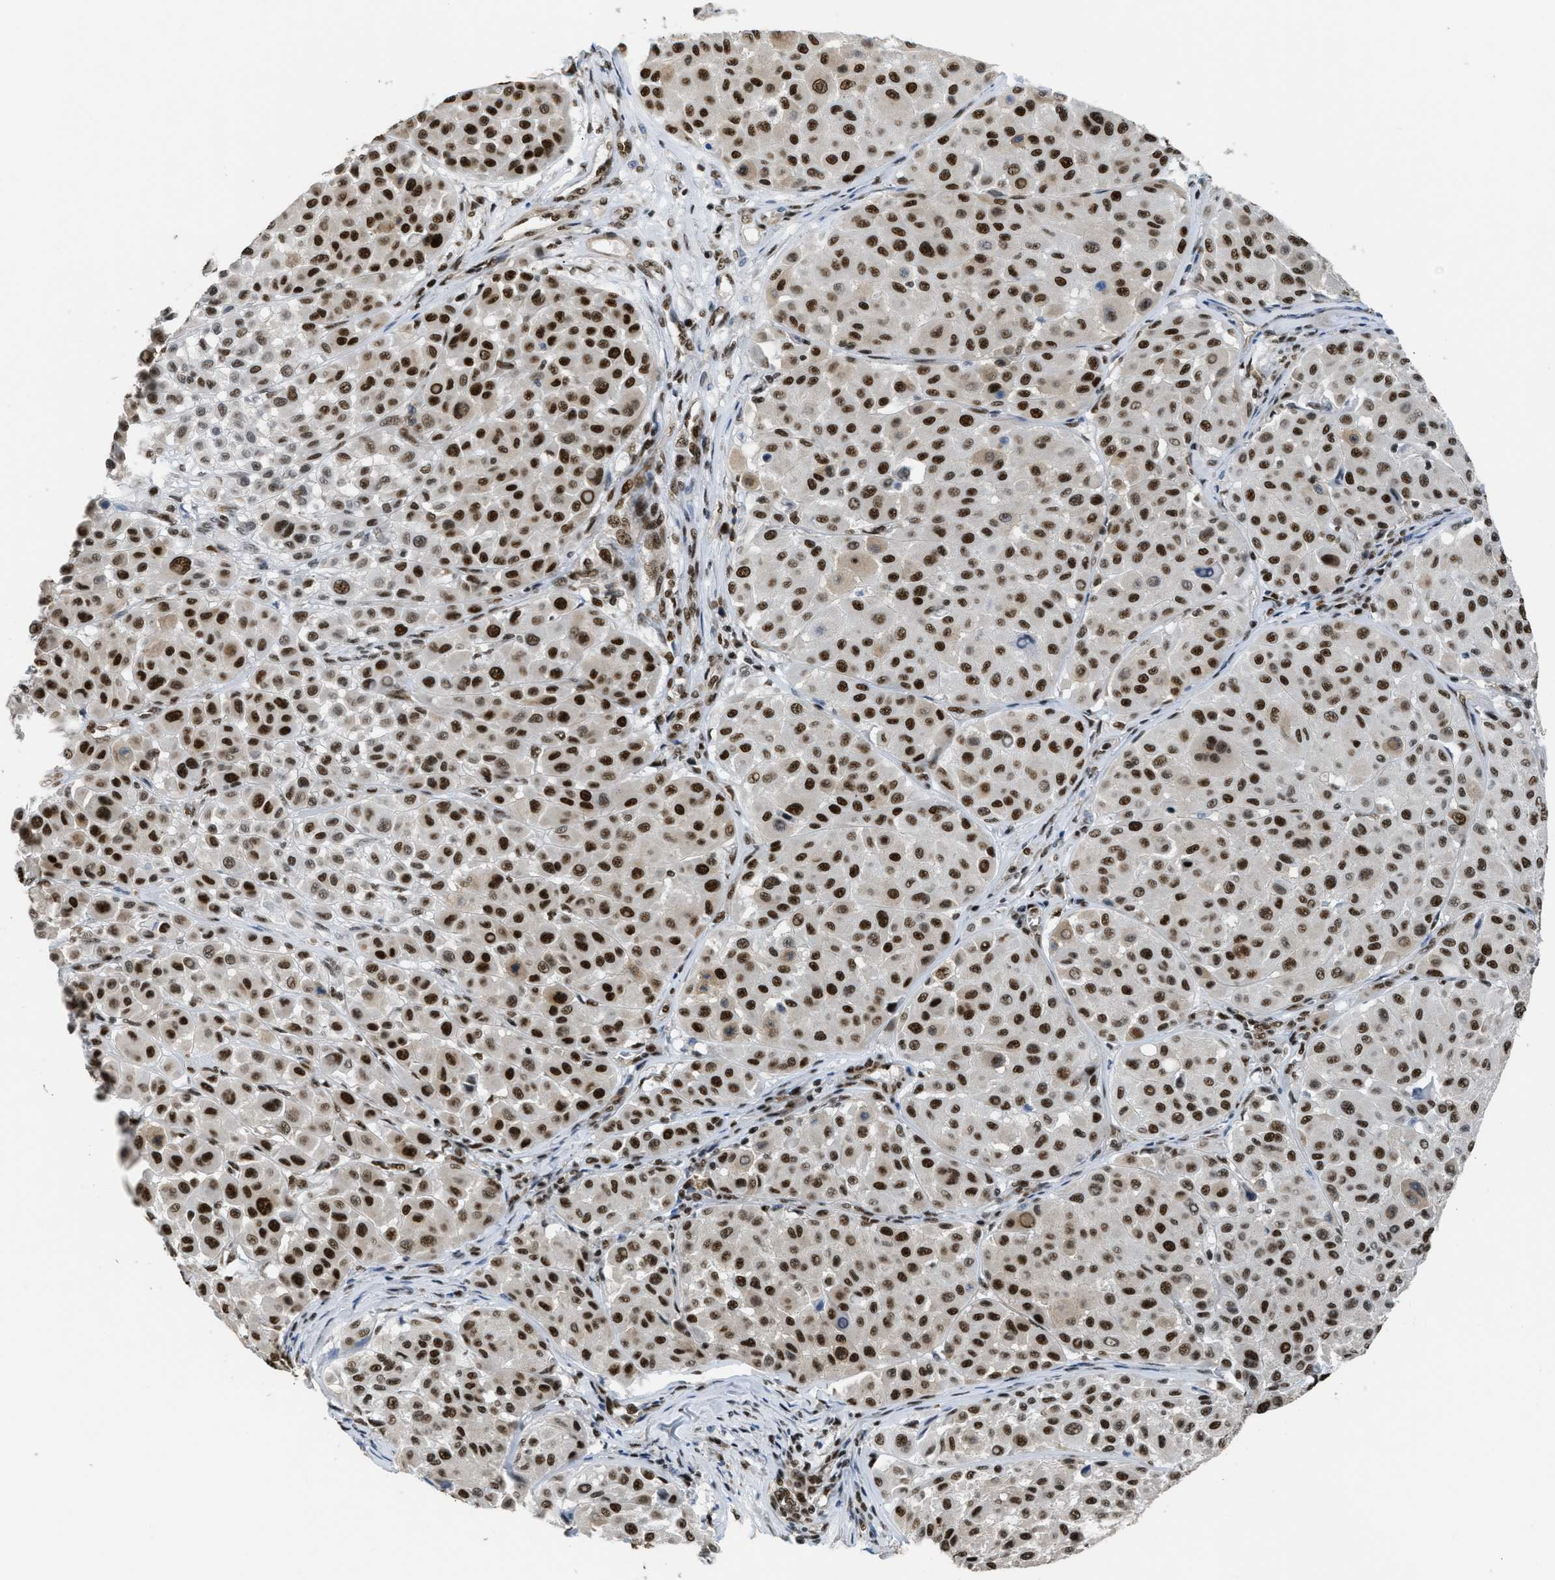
{"staining": {"intensity": "strong", "quantity": ">75%", "location": "nuclear"}, "tissue": "melanoma", "cell_type": "Tumor cells", "image_type": "cancer", "snomed": [{"axis": "morphology", "description": "Malignant melanoma, Metastatic site"}, {"axis": "topography", "description": "Soft tissue"}], "caption": "Human melanoma stained for a protein (brown) exhibits strong nuclear positive staining in approximately >75% of tumor cells.", "gene": "SCAF4", "patient": {"sex": "male", "age": 41}}